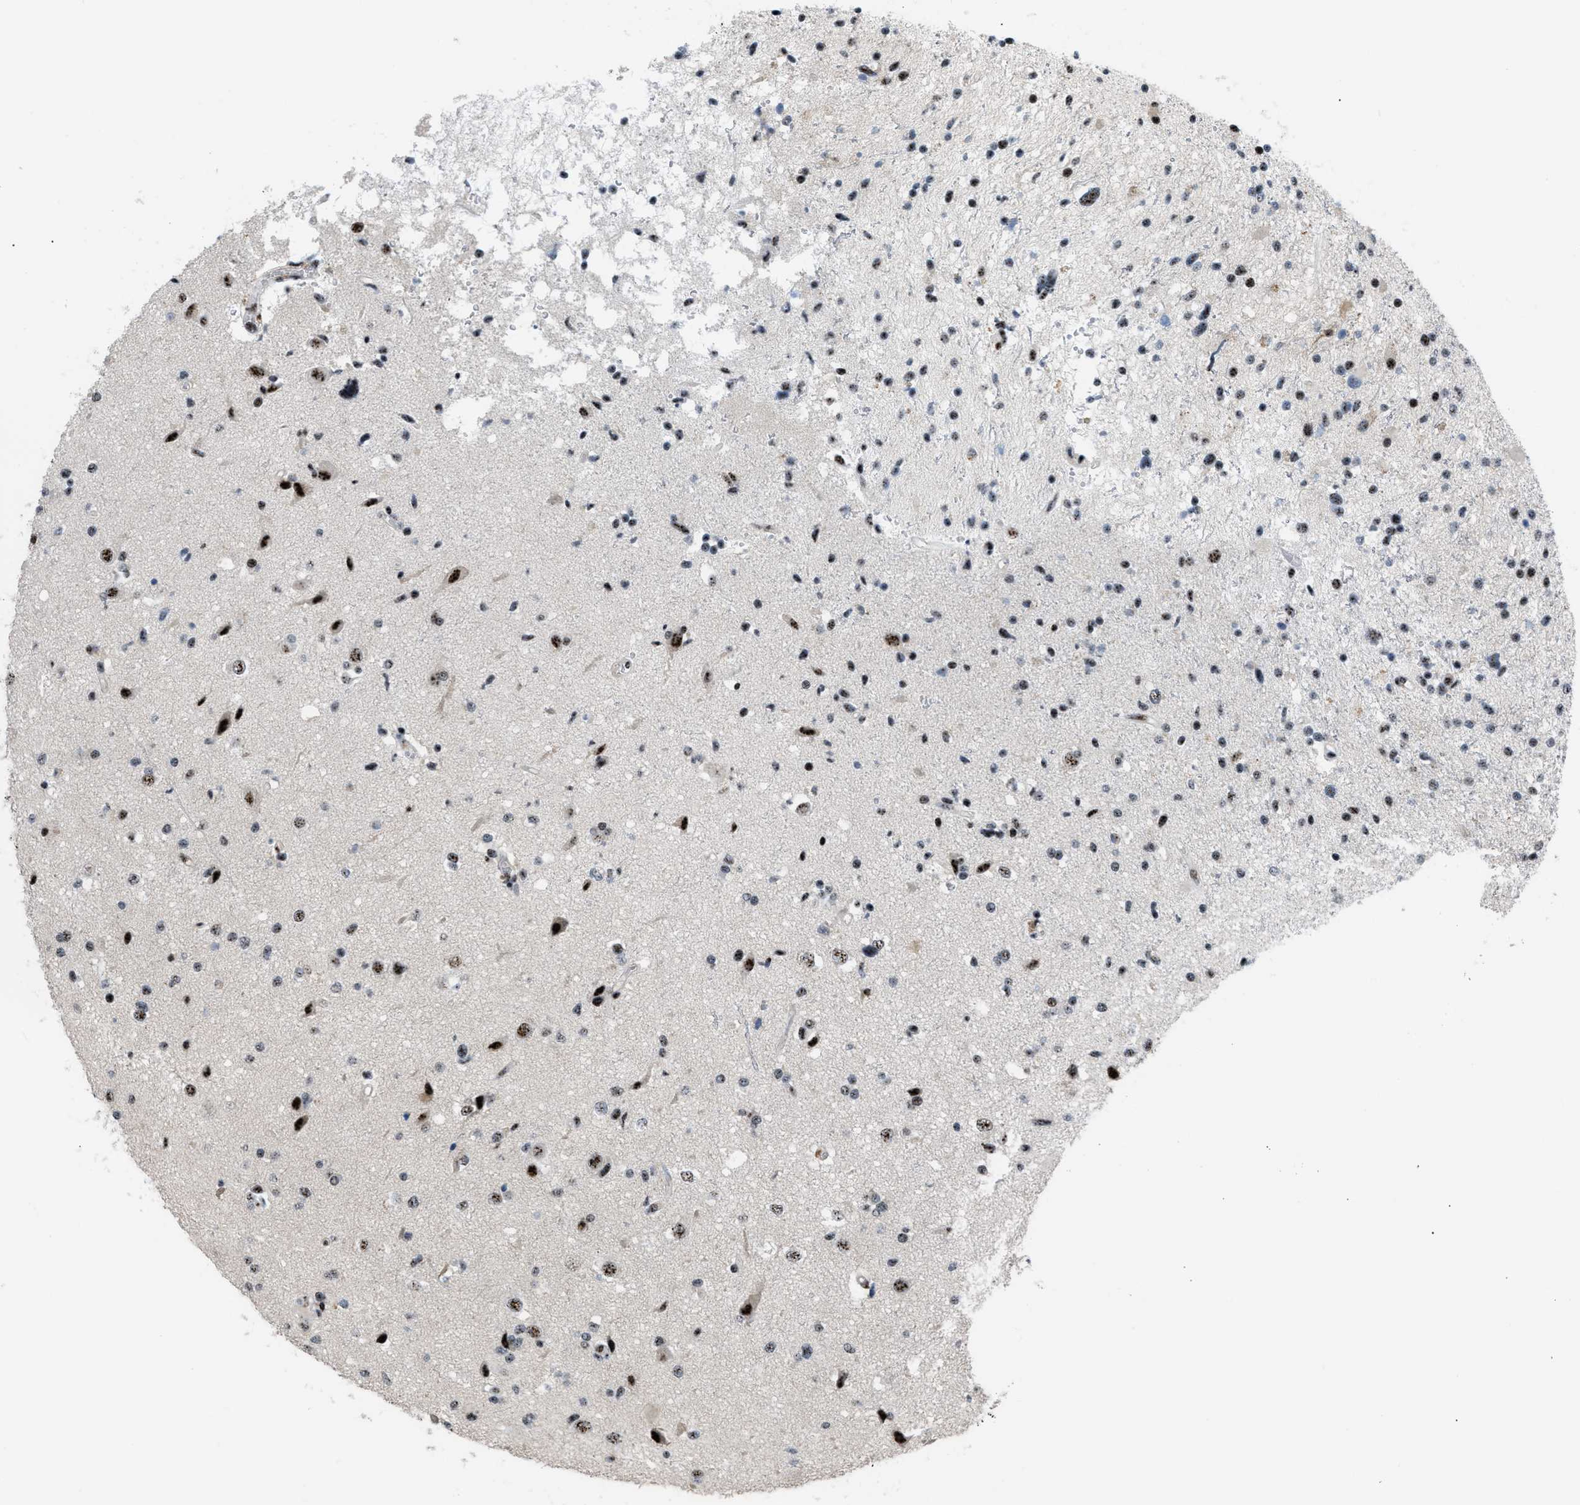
{"staining": {"intensity": "moderate", "quantity": ">75%", "location": "nuclear"}, "tissue": "glioma", "cell_type": "Tumor cells", "image_type": "cancer", "snomed": [{"axis": "morphology", "description": "Glioma, malignant, High grade"}, {"axis": "topography", "description": "Brain"}], "caption": "This histopathology image demonstrates immunohistochemistry staining of human glioma, with medium moderate nuclear positivity in approximately >75% of tumor cells.", "gene": "CDR2", "patient": {"sex": "male", "age": 33}}